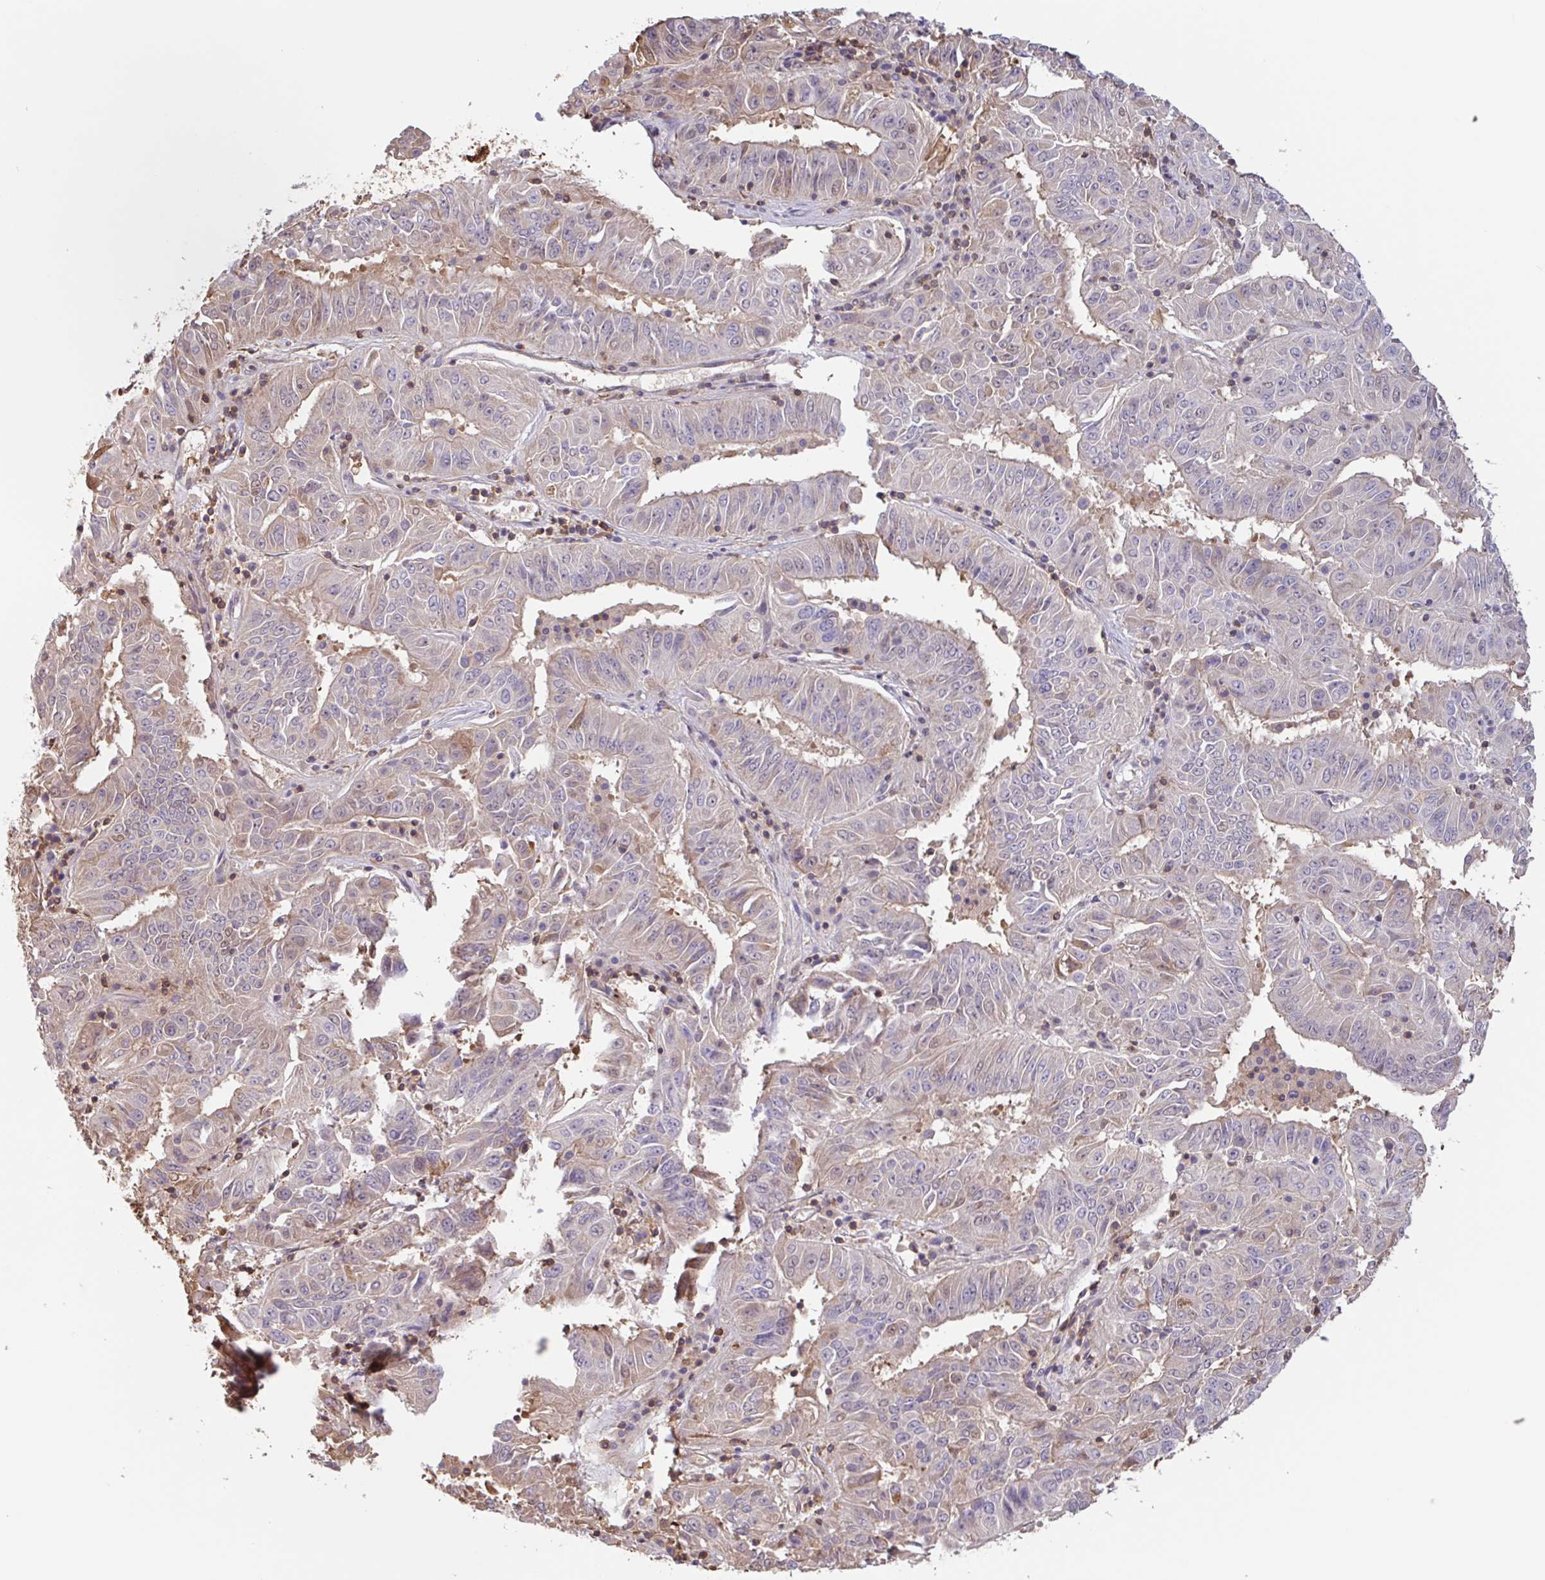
{"staining": {"intensity": "negative", "quantity": "none", "location": "none"}, "tissue": "pancreatic cancer", "cell_type": "Tumor cells", "image_type": "cancer", "snomed": [{"axis": "morphology", "description": "Adenocarcinoma, NOS"}, {"axis": "topography", "description": "Pancreas"}], "caption": "An image of human adenocarcinoma (pancreatic) is negative for staining in tumor cells. (Stains: DAB immunohistochemistry (IHC) with hematoxylin counter stain, Microscopy: brightfield microscopy at high magnification).", "gene": "OTOP2", "patient": {"sex": "male", "age": 63}}